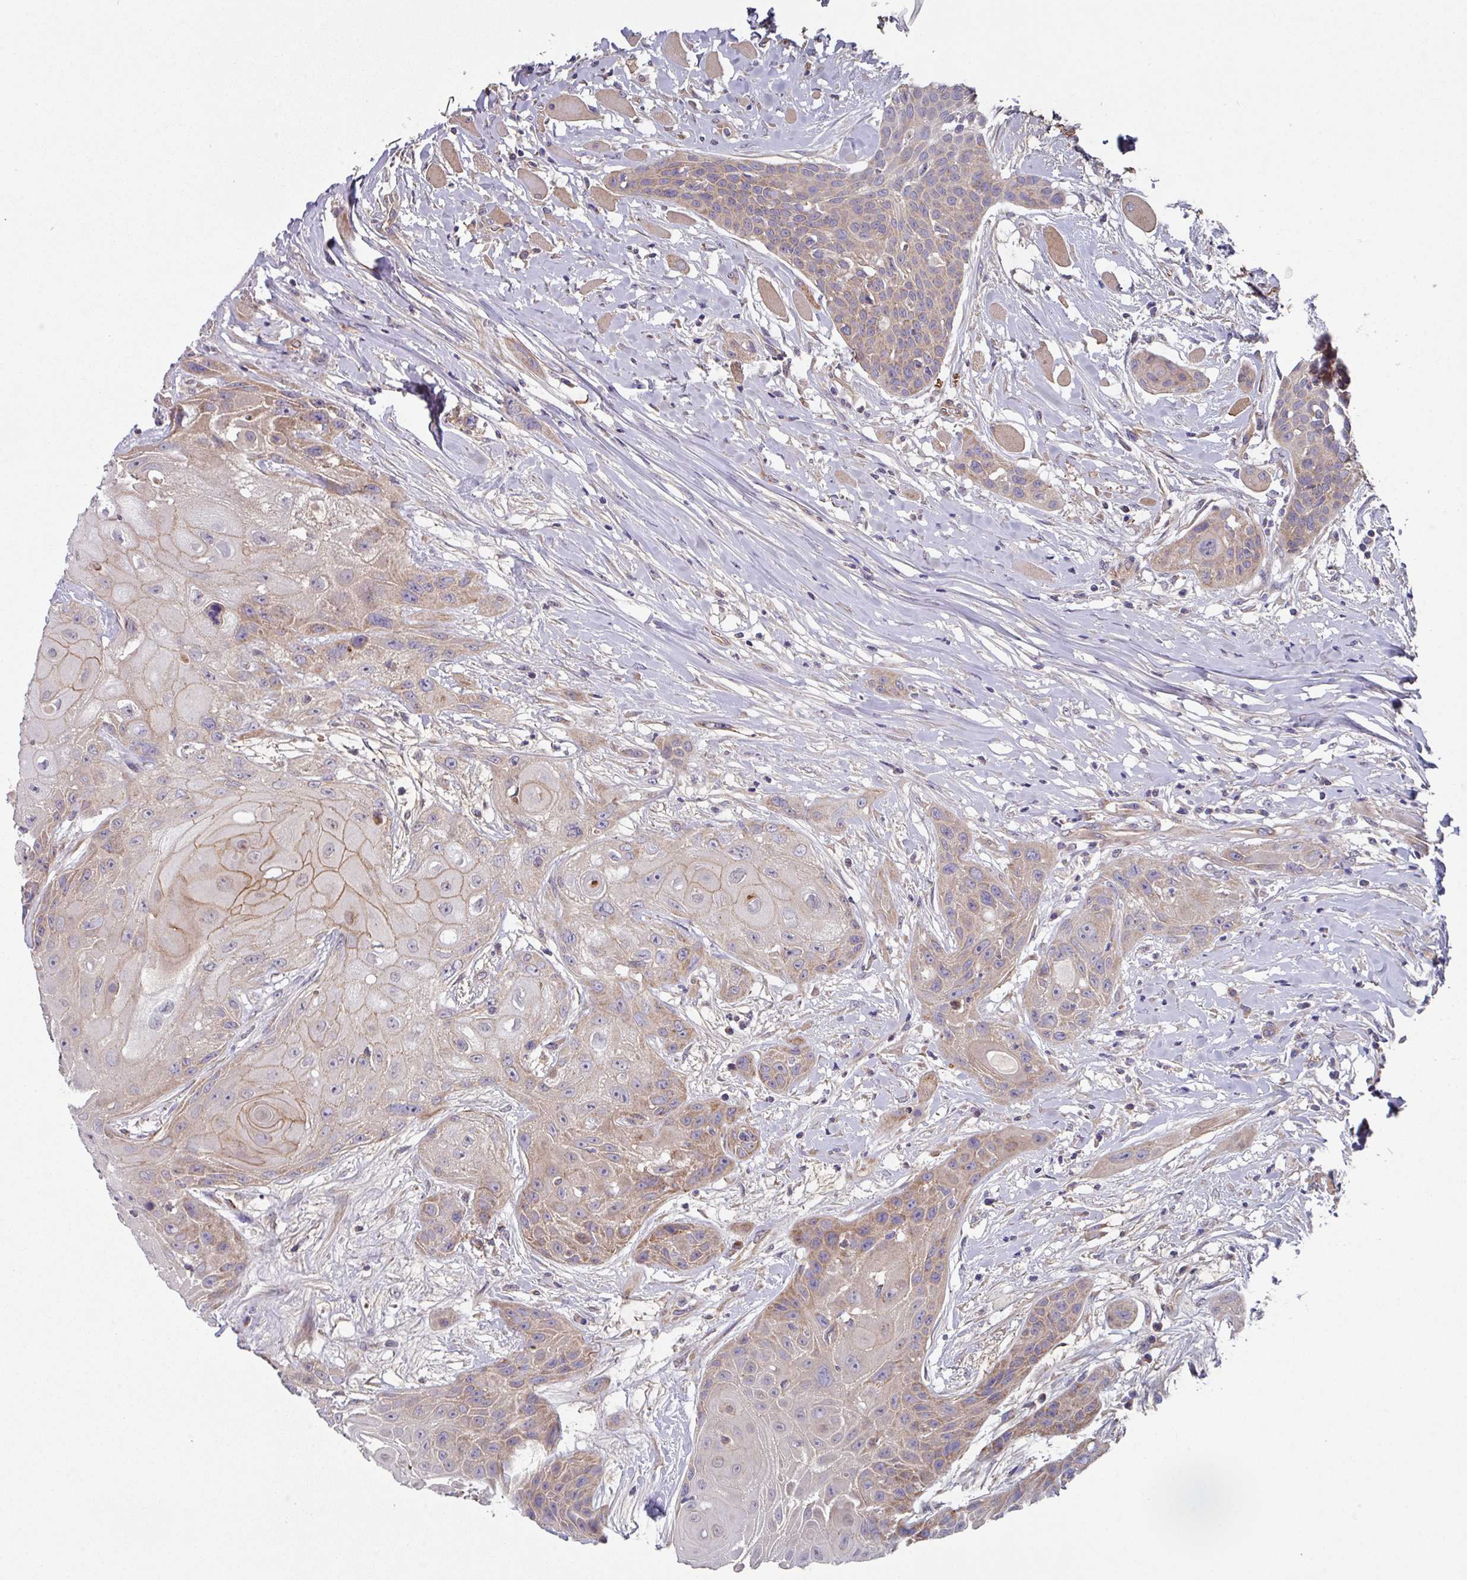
{"staining": {"intensity": "weak", "quantity": "25%-75%", "location": "cytoplasmic/membranous"}, "tissue": "head and neck cancer", "cell_type": "Tumor cells", "image_type": "cancer", "snomed": [{"axis": "morphology", "description": "Squamous cell carcinoma, NOS"}, {"axis": "topography", "description": "Head-Neck"}], "caption": "A brown stain shows weak cytoplasmic/membranous expression of a protein in squamous cell carcinoma (head and neck) tumor cells.", "gene": "DCAF12L2", "patient": {"sex": "female", "age": 73}}